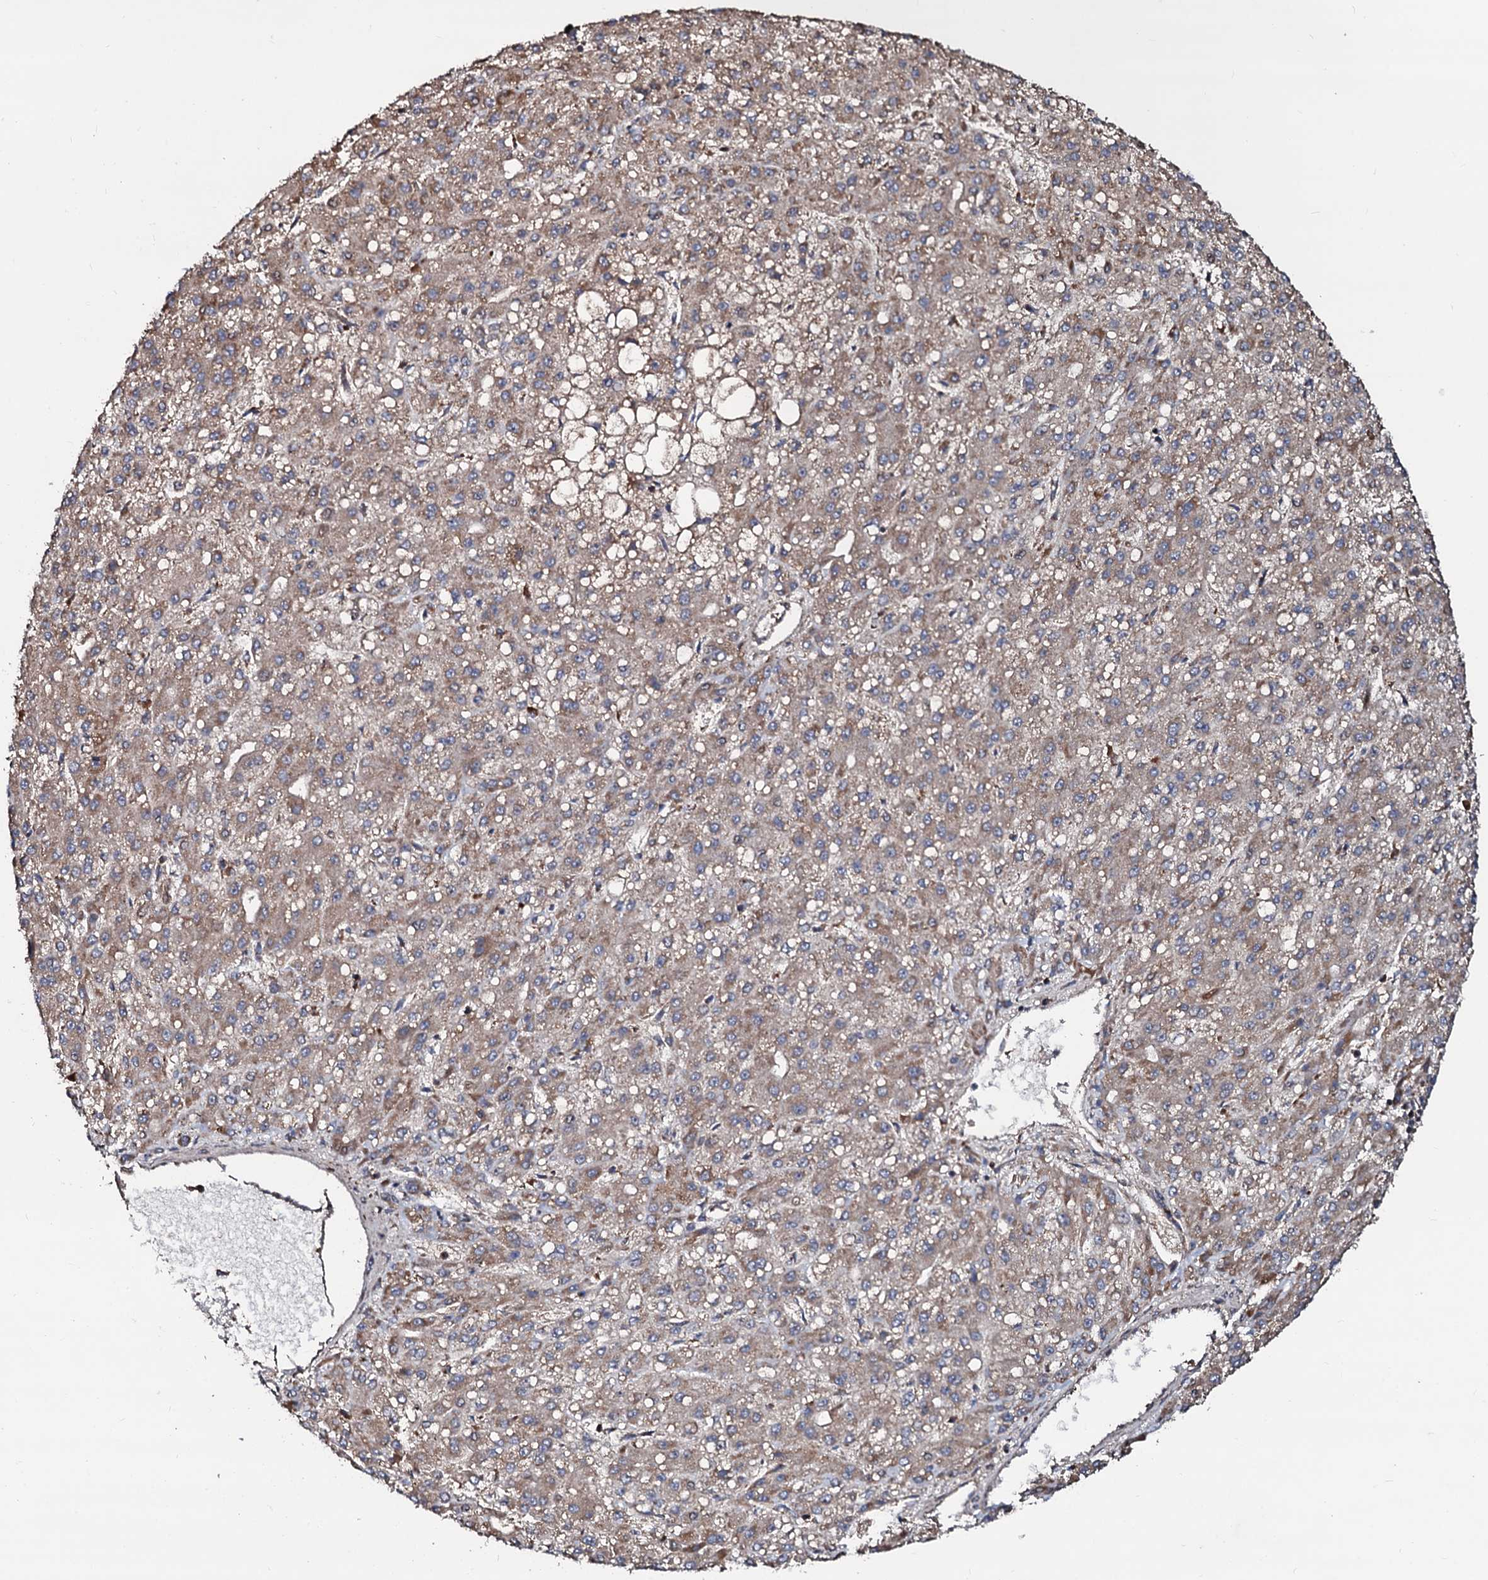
{"staining": {"intensity": "weak", "quantity": ">75%", "location": "cytoplasmic/membranous"}, "tissue": "liver cancer", "cell_type": "Tumor cells", "image_type": "cancer", "snomed": [{"axis": "morphology", "description": "Carcinoma, Hepatocellular, NOS"}, {"axis": "topography", "description": "Liver"}], "caption": "Weak cytoplasmic/membranous positivity for a protein is present in about >75% of tumor cells of hepatocellular carcinoma (liver) using IHC.", "gene": "SDHAF2", "patient": {"sex": "male", "age": 67}}